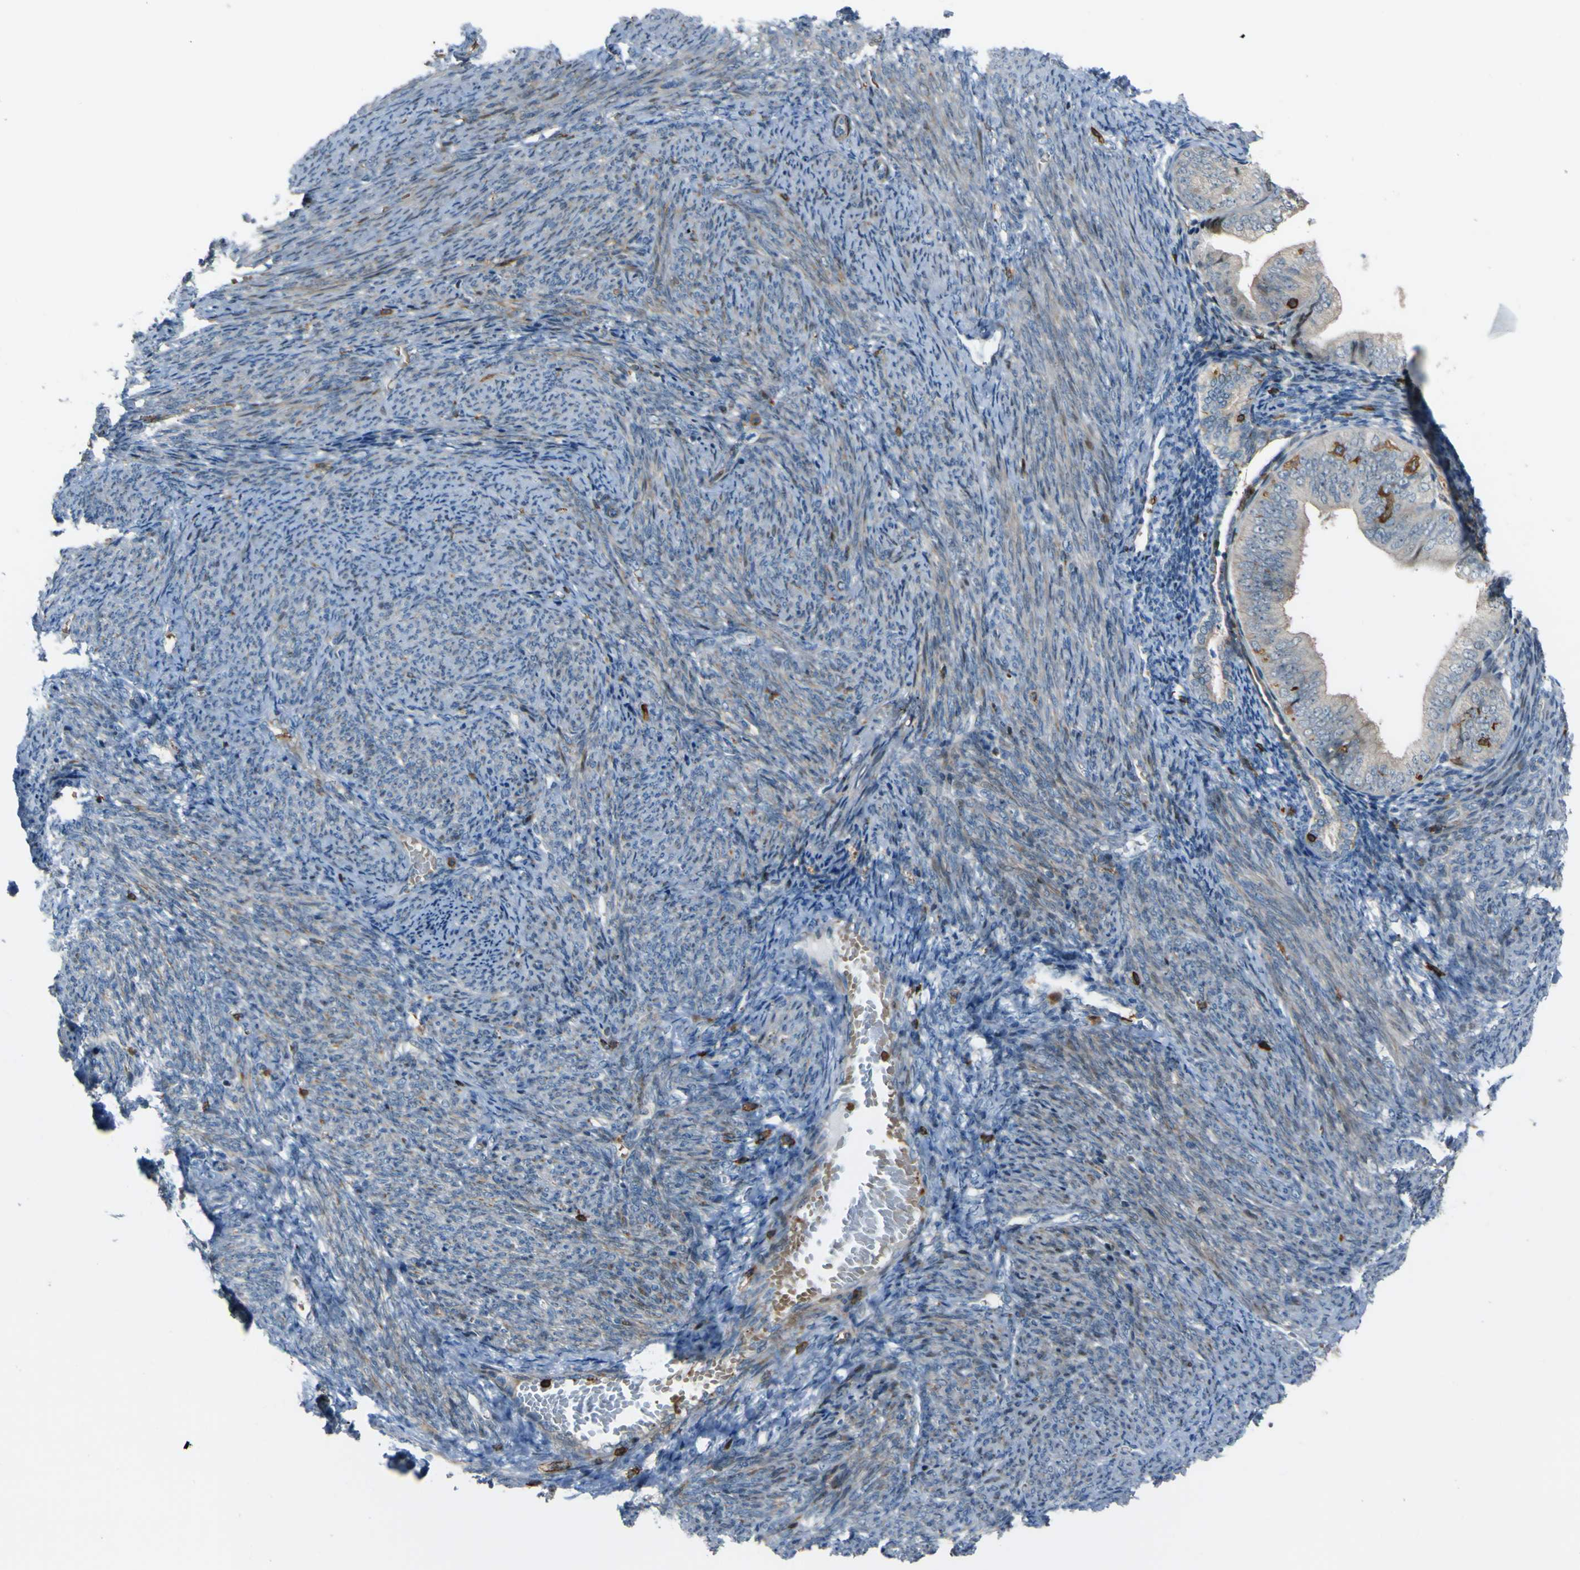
{"staining": {"intensity": "moderate", "quantity": "<25%", "location": "cytoplasmic/membranous"}, "tissue": "endometrial cancer", "cell_type": "Tumor cells", "image_type": "cancer", "snomed": [{"axis": "morphology", "description": "Adenocarcinoma, NOS"}, {"axis": "topography", "description": "Endometrium"}], "caption": "This micrograph demonstrates adenocarcinoma (endometrial) stained with immunohistochemistry to label a protein in brown. The cytoplasmic/membranous of tumor cells show moderate positivity for the protein. Nuclei are counter-stained blue.", "gene": "PCDHB5", "patient": {"sex": "female", "age": 63}}